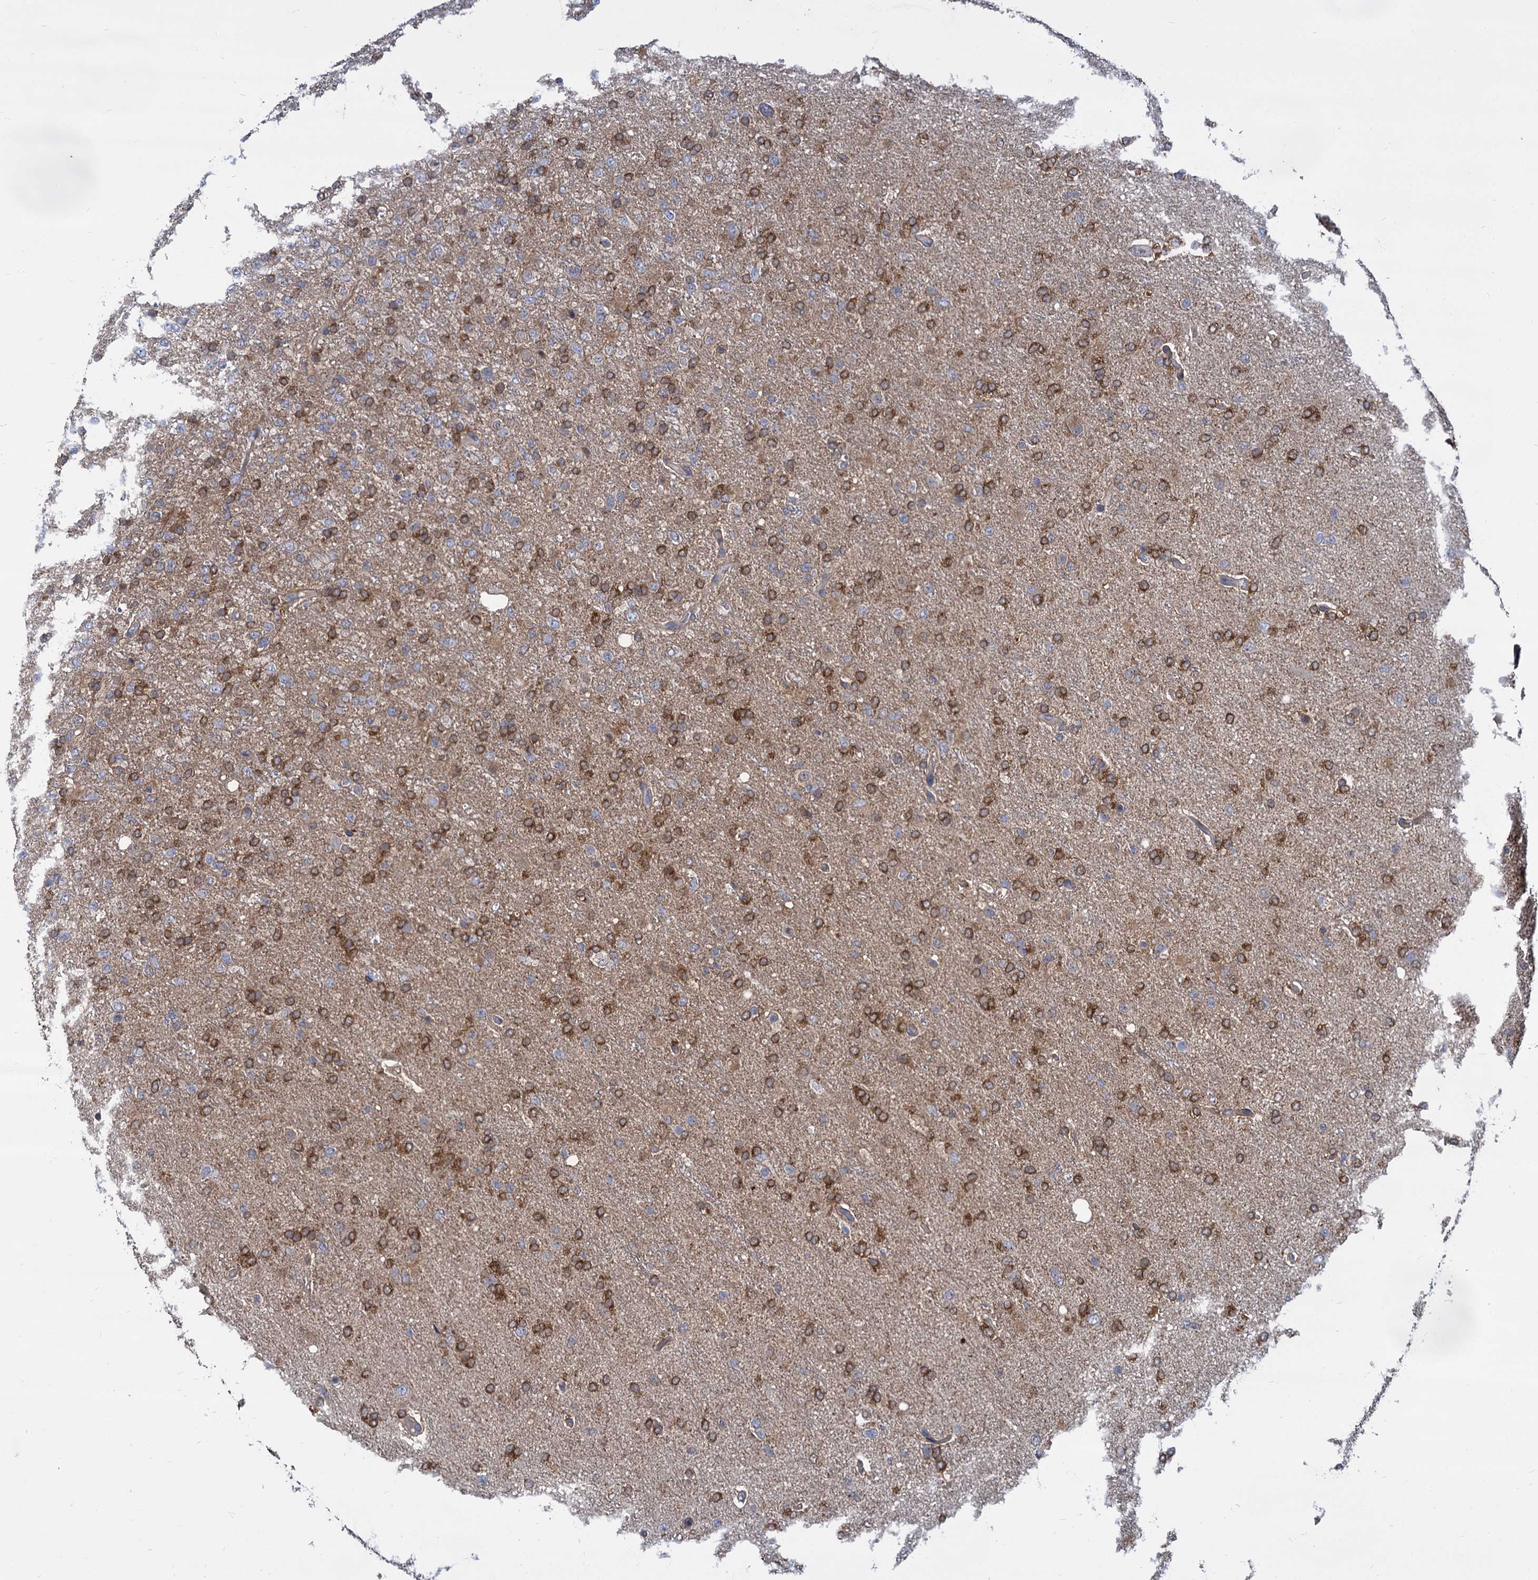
{"staining": {"intensity": "moderate", "quantity": "25%-75%", "location": "cytoplasmic/membranous"}, "tissue": "glioma", "cell_type": "Tumor cells", "image_type": "cancer", "snomed": [{"axis": "morphology", "description": "Glioma, malignant, High grade"}, {"axis": "topography", "description": "Brain"}], "caption": "Tumor cells display moderate cytoplasmic/membranous positivity in approximately 25%-75% of cells in glioma.", "gene": "GCLC", "patient": {"sex": "female", "age": 74}}